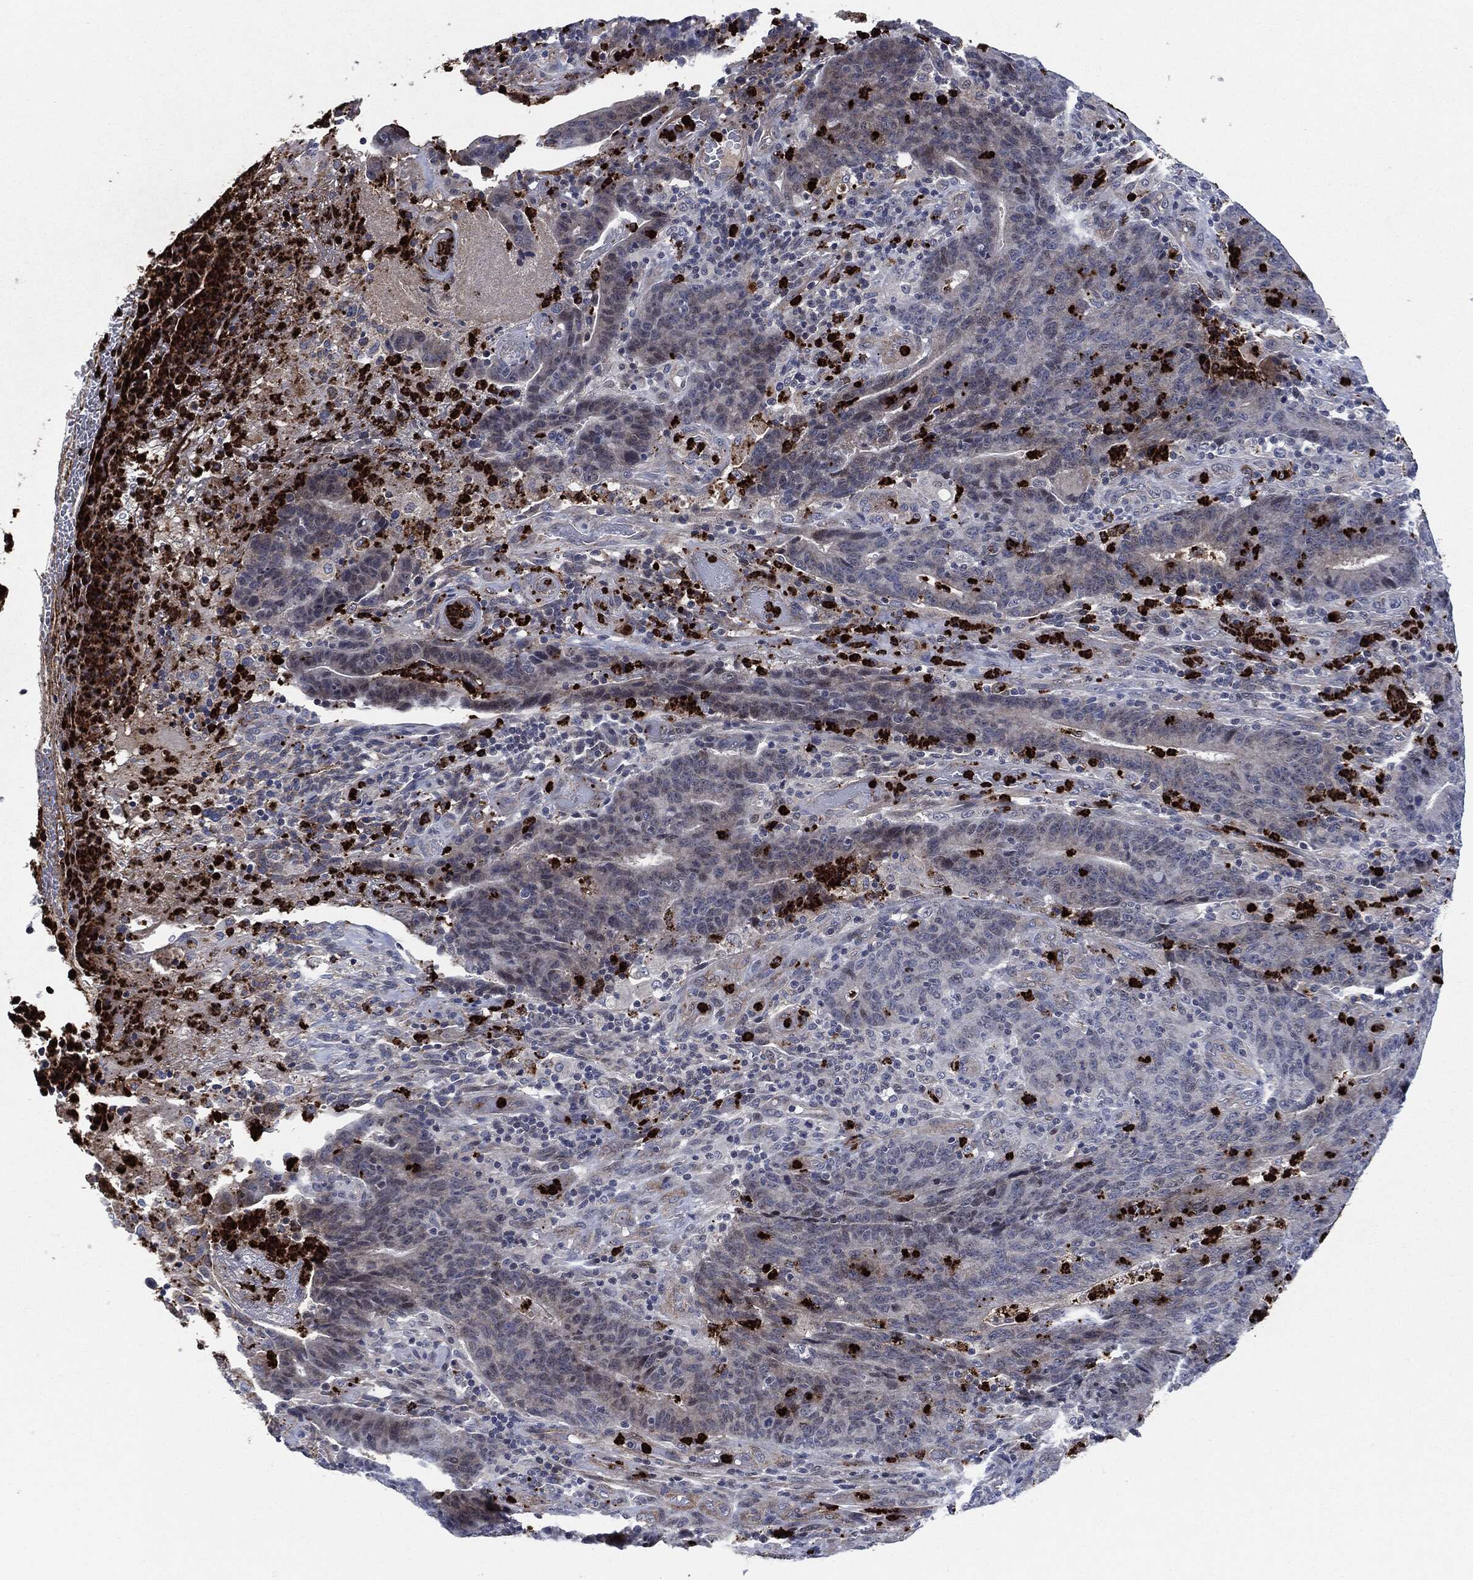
{"staining": {"intensity": "negative", "quantity": "none", "location": "none"}, "tissue": "colorectal cancer", "cell_type": "Tumor cells", "image_type": "cancer", "snomed": [{"axis": "morphology", "description": "Adenocarcinoma, NOS"}, {"axis": "topography", "description": "Colon"}], "caption": "This is an IHC image of colorectal adenocarcinoma. There is no expression in tumor cells.", "gene": "MPO", "patient": {"sex": "female", "age": 75}}